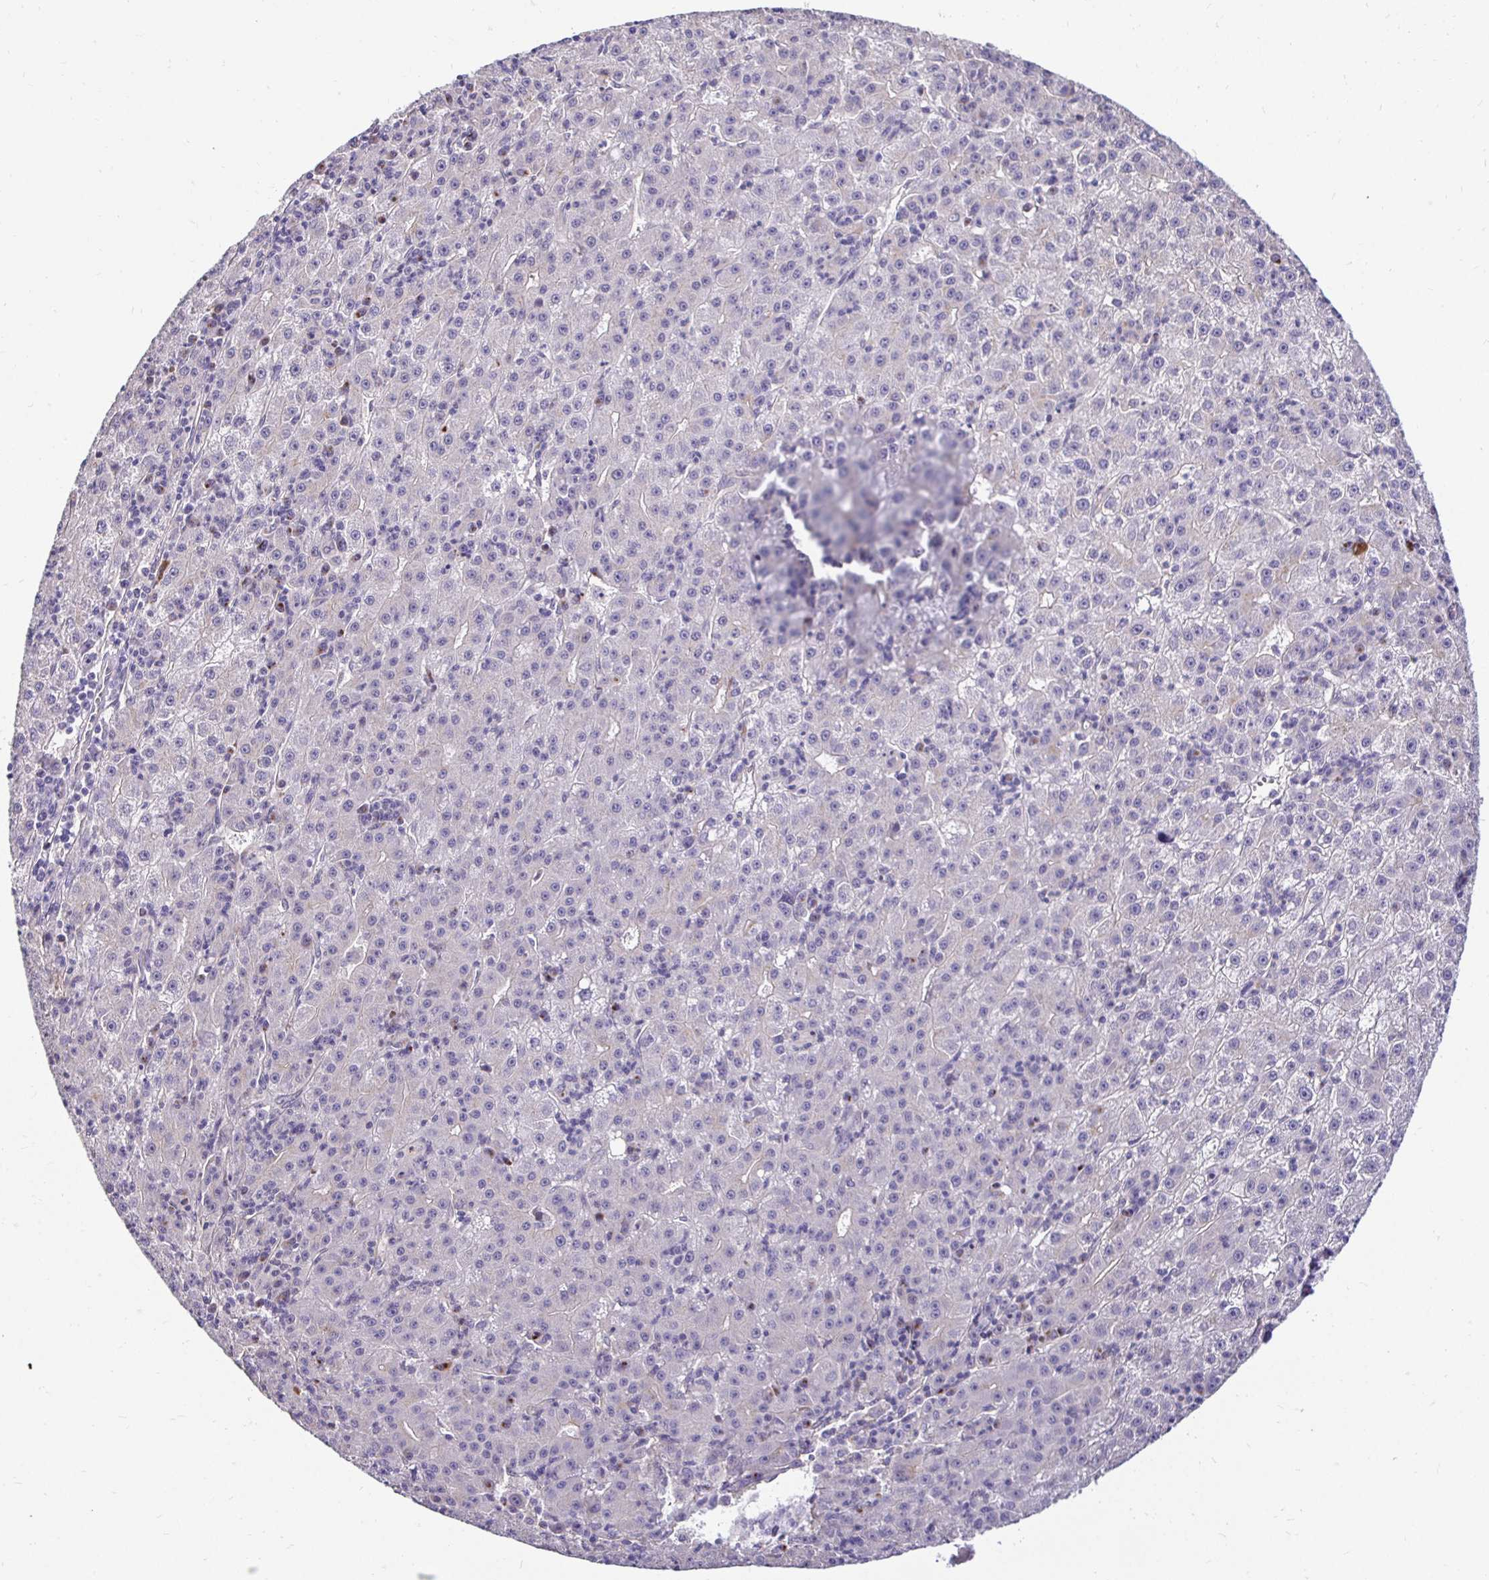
{"staining": {"intensity": "negative", "quantity": "none", "location": "none"}, "tissue": "liver cancer", "cell_type": "Tumor cells", "image_type": "cancer", "snomed": [{"axis": "morphology", "description": "Carcinoma, Hepatocellular, NOS"}, {"axis": "topography", "description": "Liver"}], "caption": "There is no significant positivity in tumor cells of liver hepatocellular carcinoma.", "gene": "SLC9A1", "patient": {"sex": "male", "age": 76}}